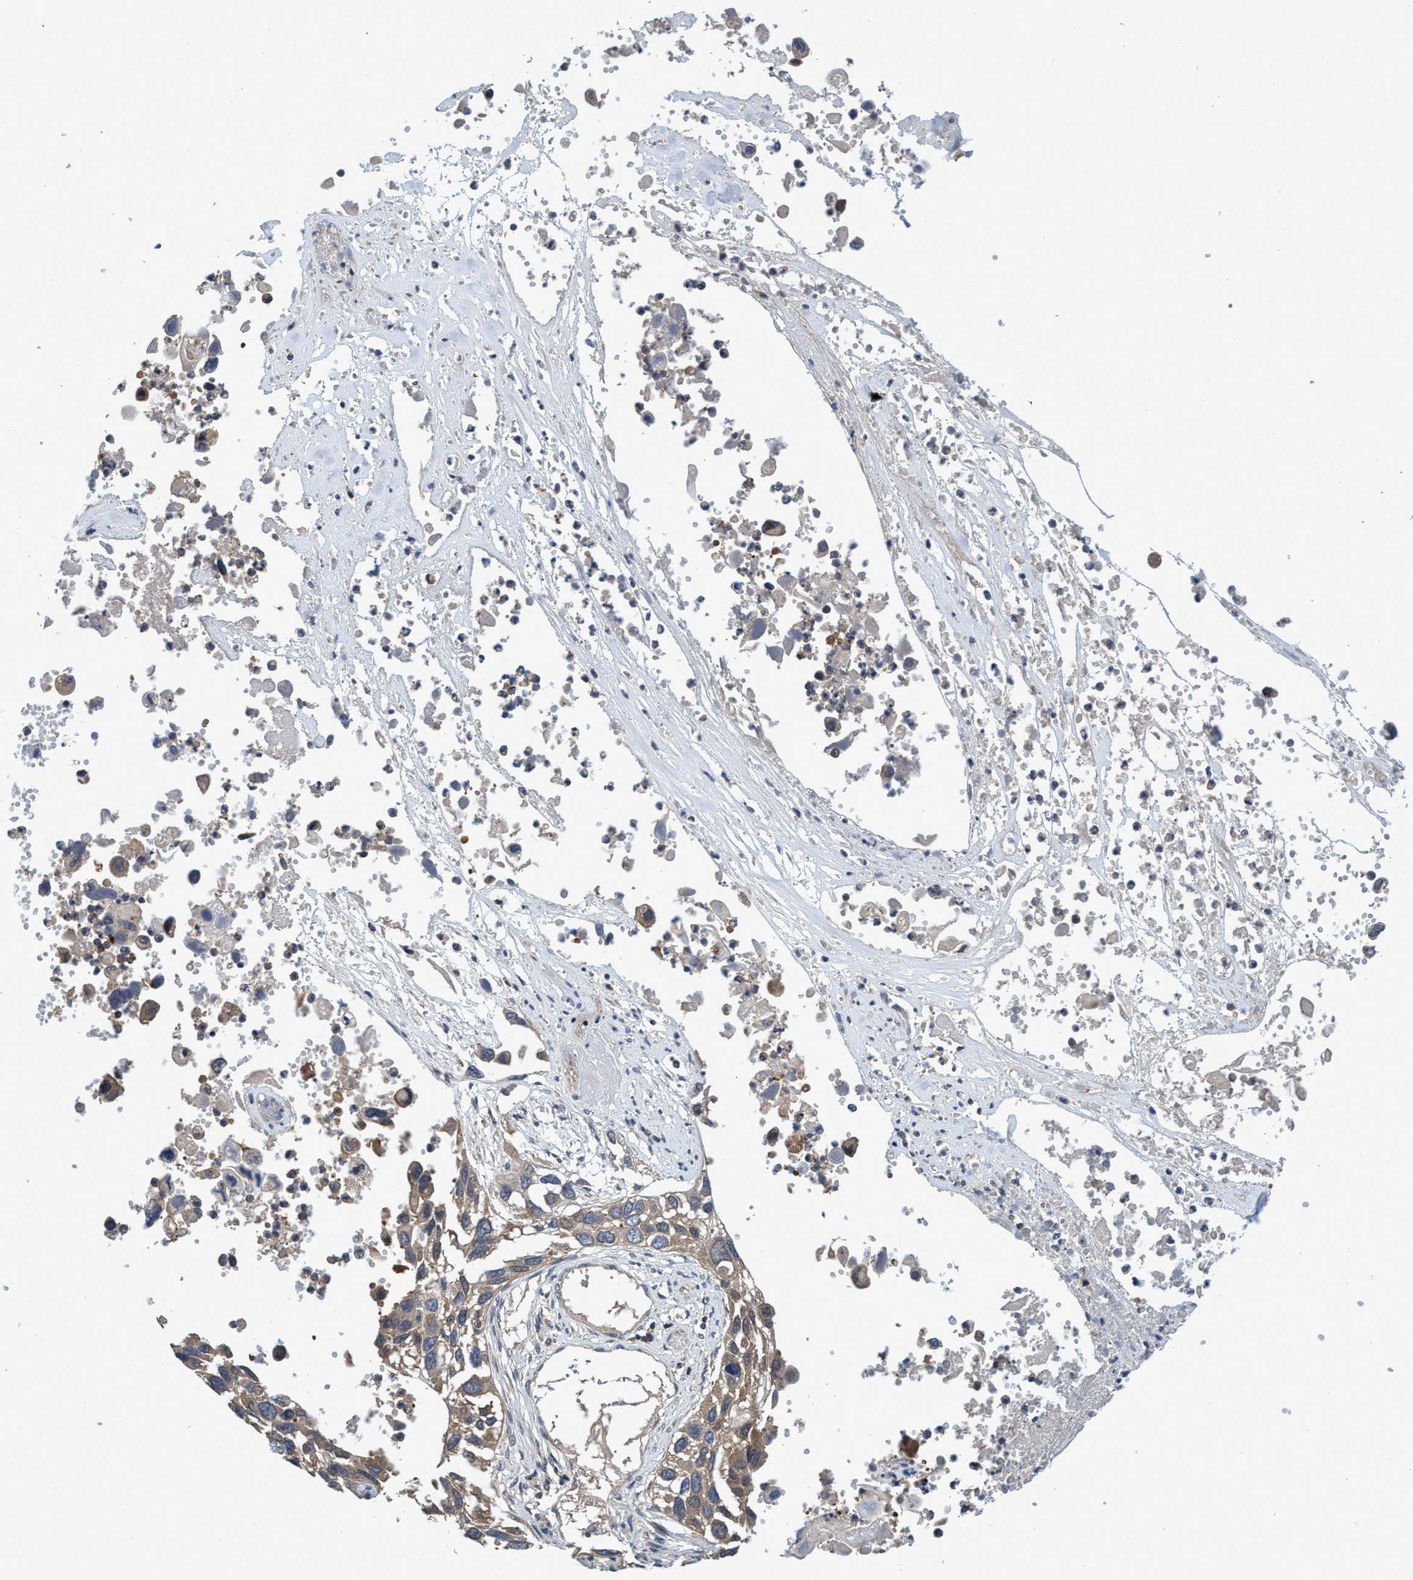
{"staining": {"intensity": "weak", "quantity": ">75%", "location": "cytoplasmic/membranous"}, "tissue": "lung cancer", "cell_type": "Tumor cells", "image_type": "cancer", "snomed": [{"axis": "morphology", "description": "Squamous cell carcinoma, NOS"}, {"axis": "topography", "description": "Lung"}], "caption": "A brown stain labels weak cytoplasmic/membranous staining of a protein in human lung cancer tumor cells.", "gene": "CALCOCO2", "patient": {"sex": "male", "age": 71}}